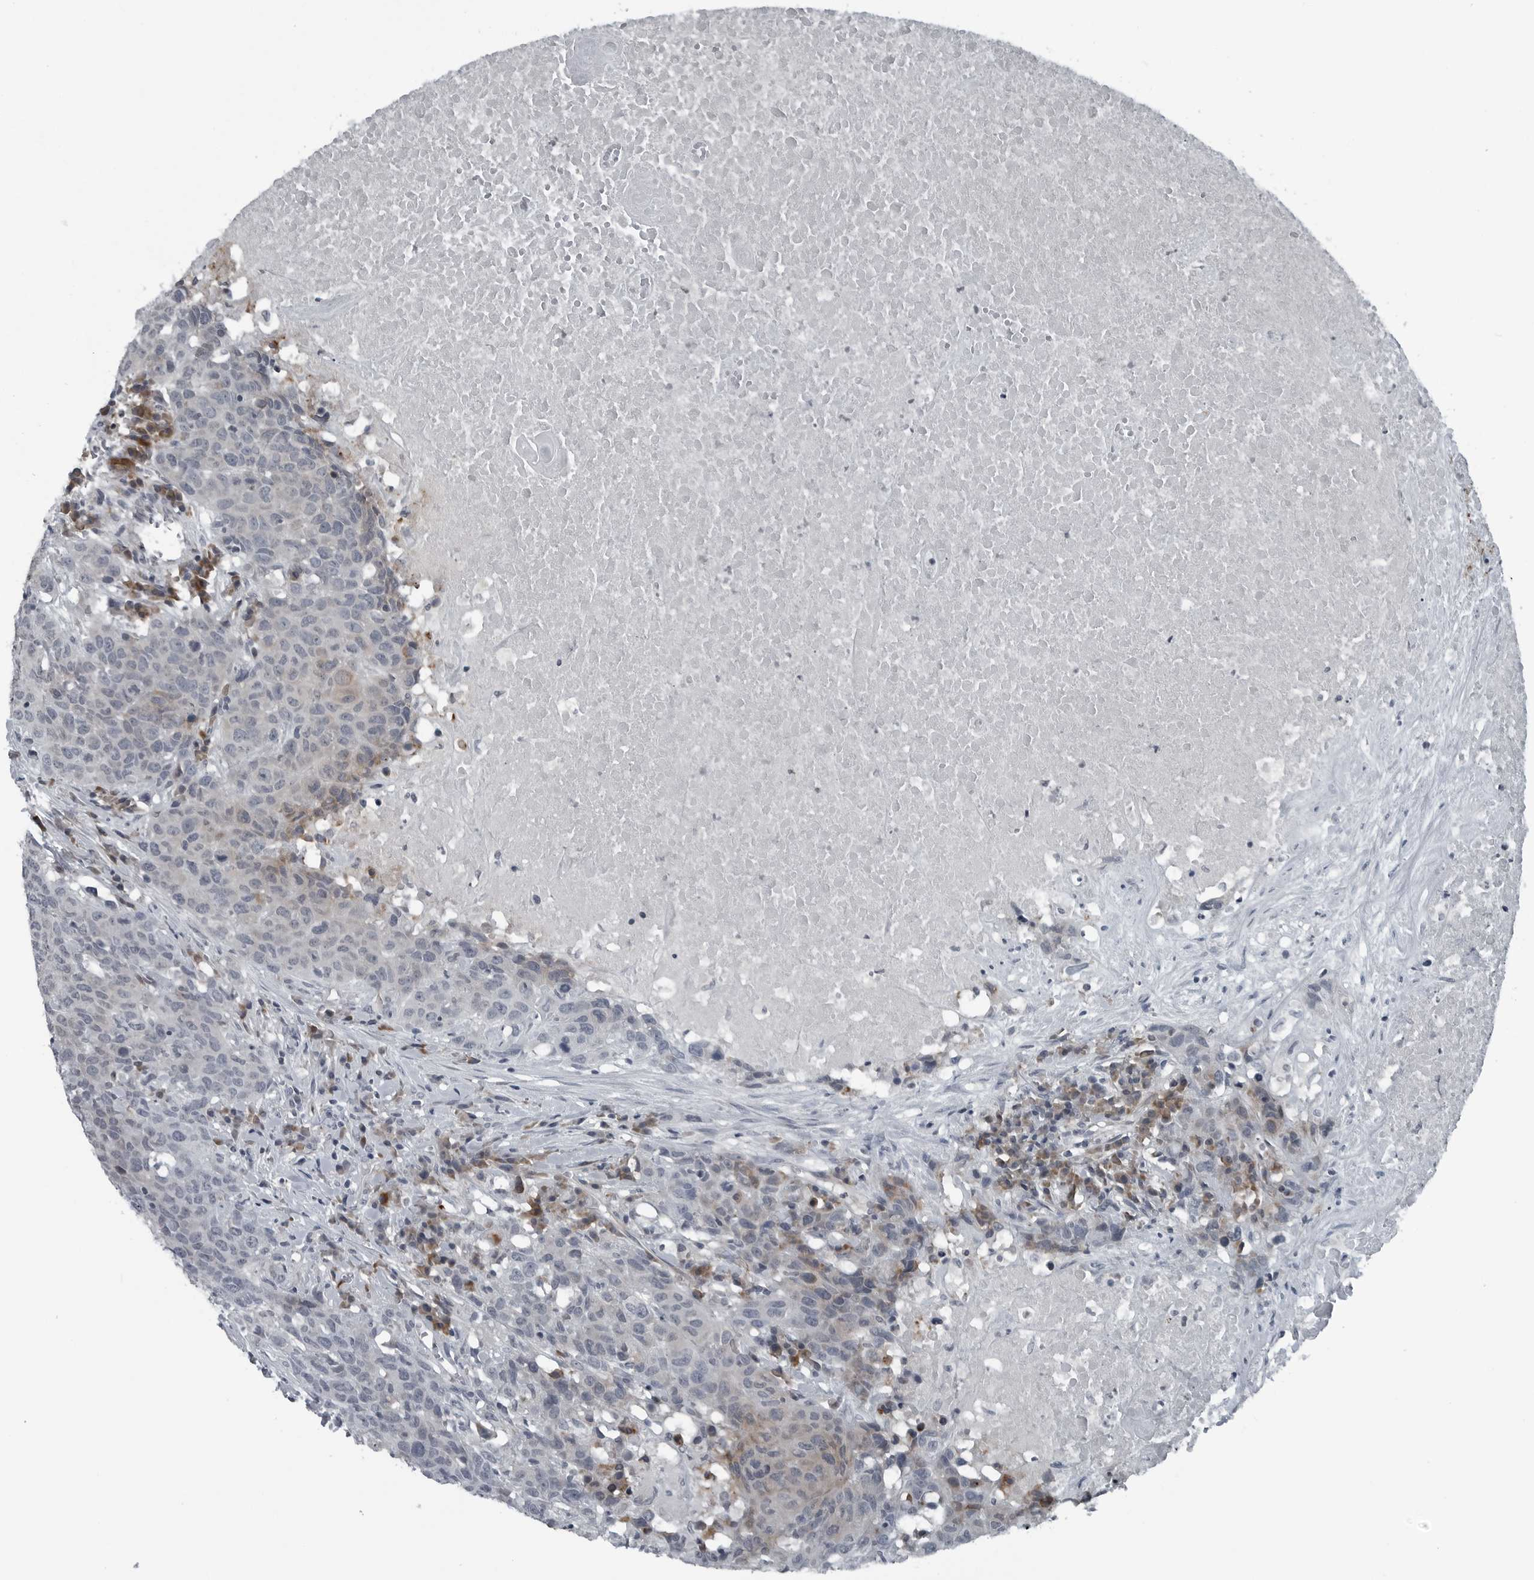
{"staining": {"intensity": "negative", "quantity": "none", "location": "none"}, "tissue": "head and neck cancer", "cell_type": "Tumor cells", "image_type": "cancer", "snomed": [{"axis": "morphology", "description": "Squamous cell carcinoma, NOS"}, {"axis": "topography", "description": "Head-Neck"}], "caption": "Immunohistochemistry micrograph of neoplastic tissue: head and neck cancer stained with DAB reveals no significant protein positivity in tumor cells.", "gene": "DNAAF11", "patient": {"sex": "male", "age": 66}}